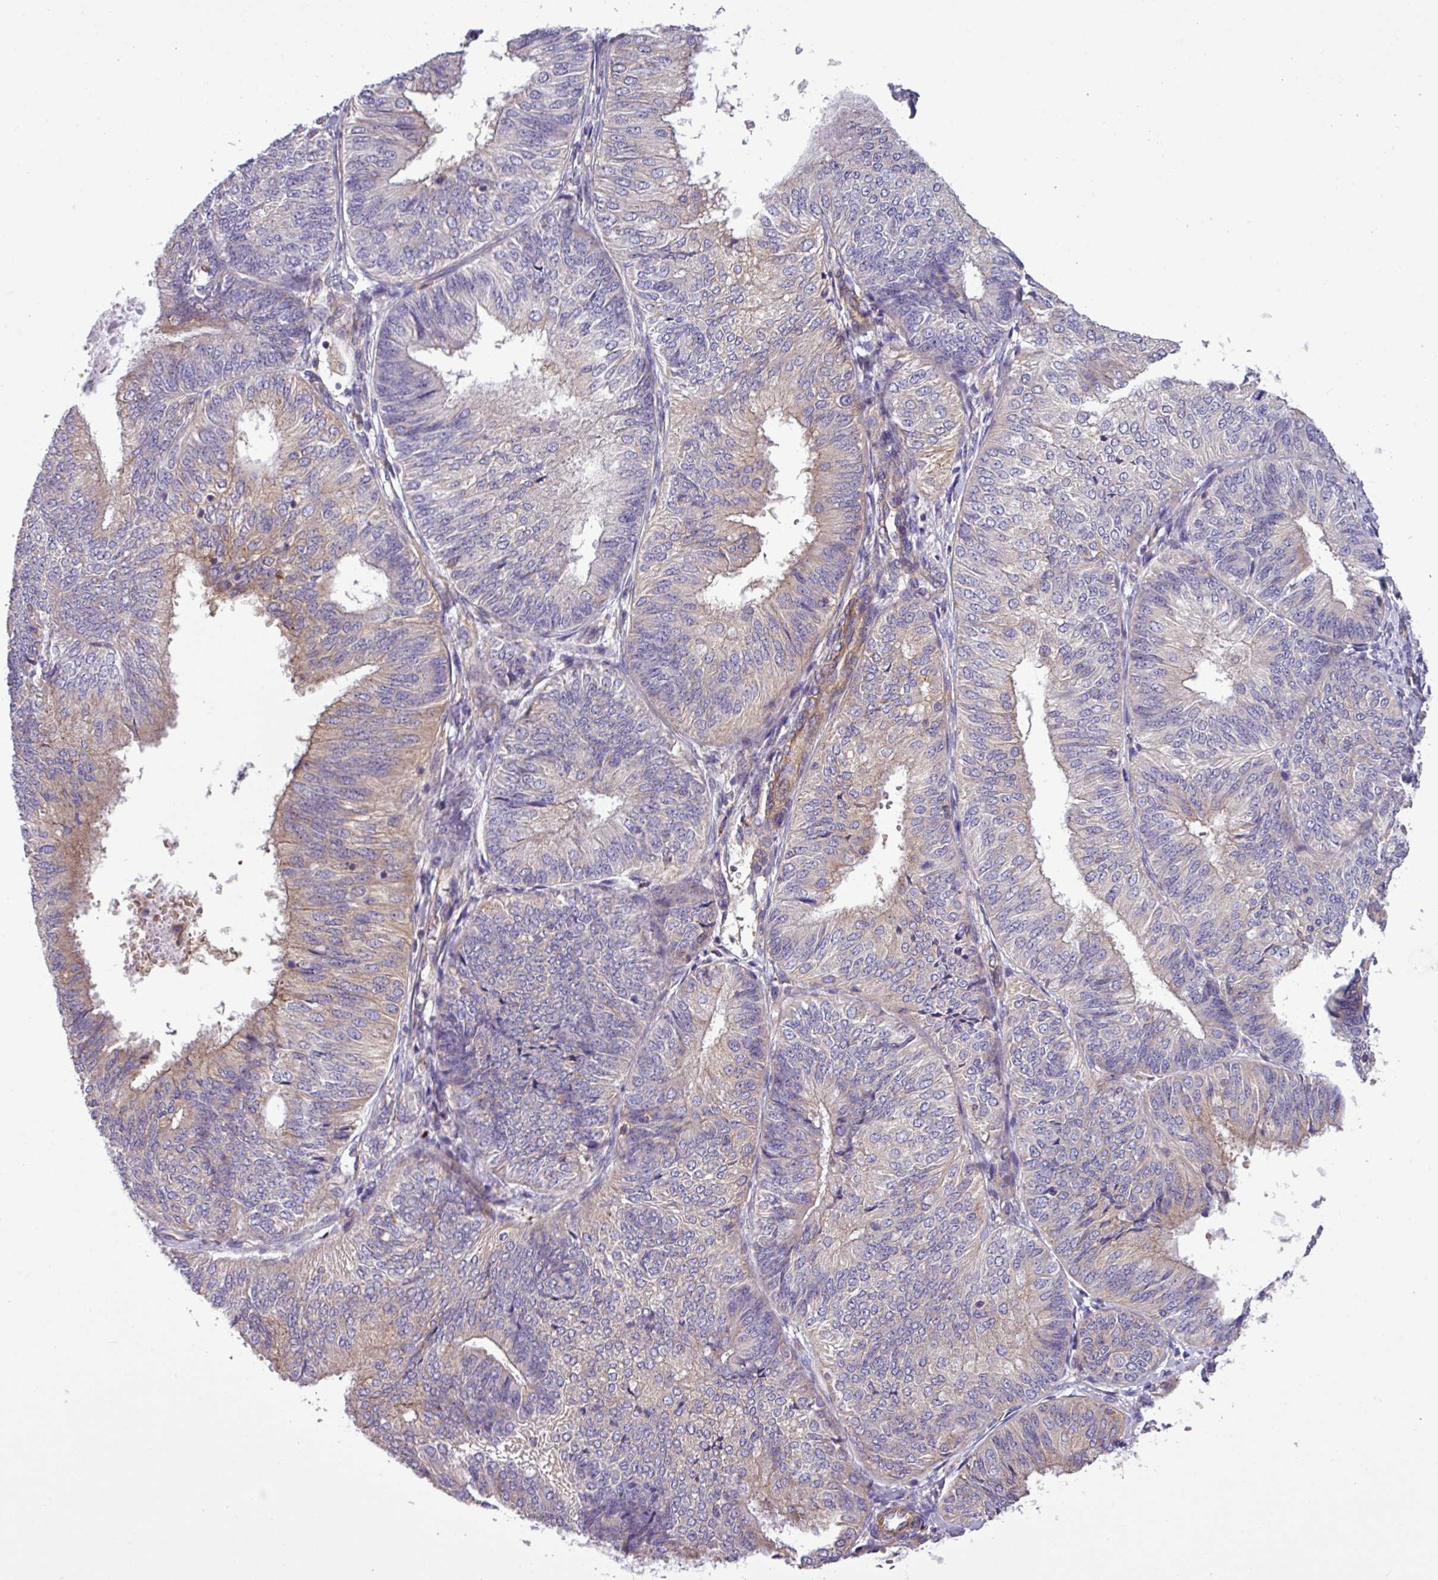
{"staining": {"intensity": "weak", "quantity": "<25%", "location": "cytoplasmic/membranous"}, "tissue": "endometrial cancer", "cell_type": "Tumor cells", "image_type": "cancer", "snomed": [{"axis": "morphology", "description": "Adenocarcinoma, NOS"}, {"axis": "topography", "description": "Endometrium"}], "caption": "Tumor cells are negative for brown protein staining in endometrial cancer (adenocarcinoma).", "gene": "SLC23A2", "patient": {"sex": "female", "age": 58}}